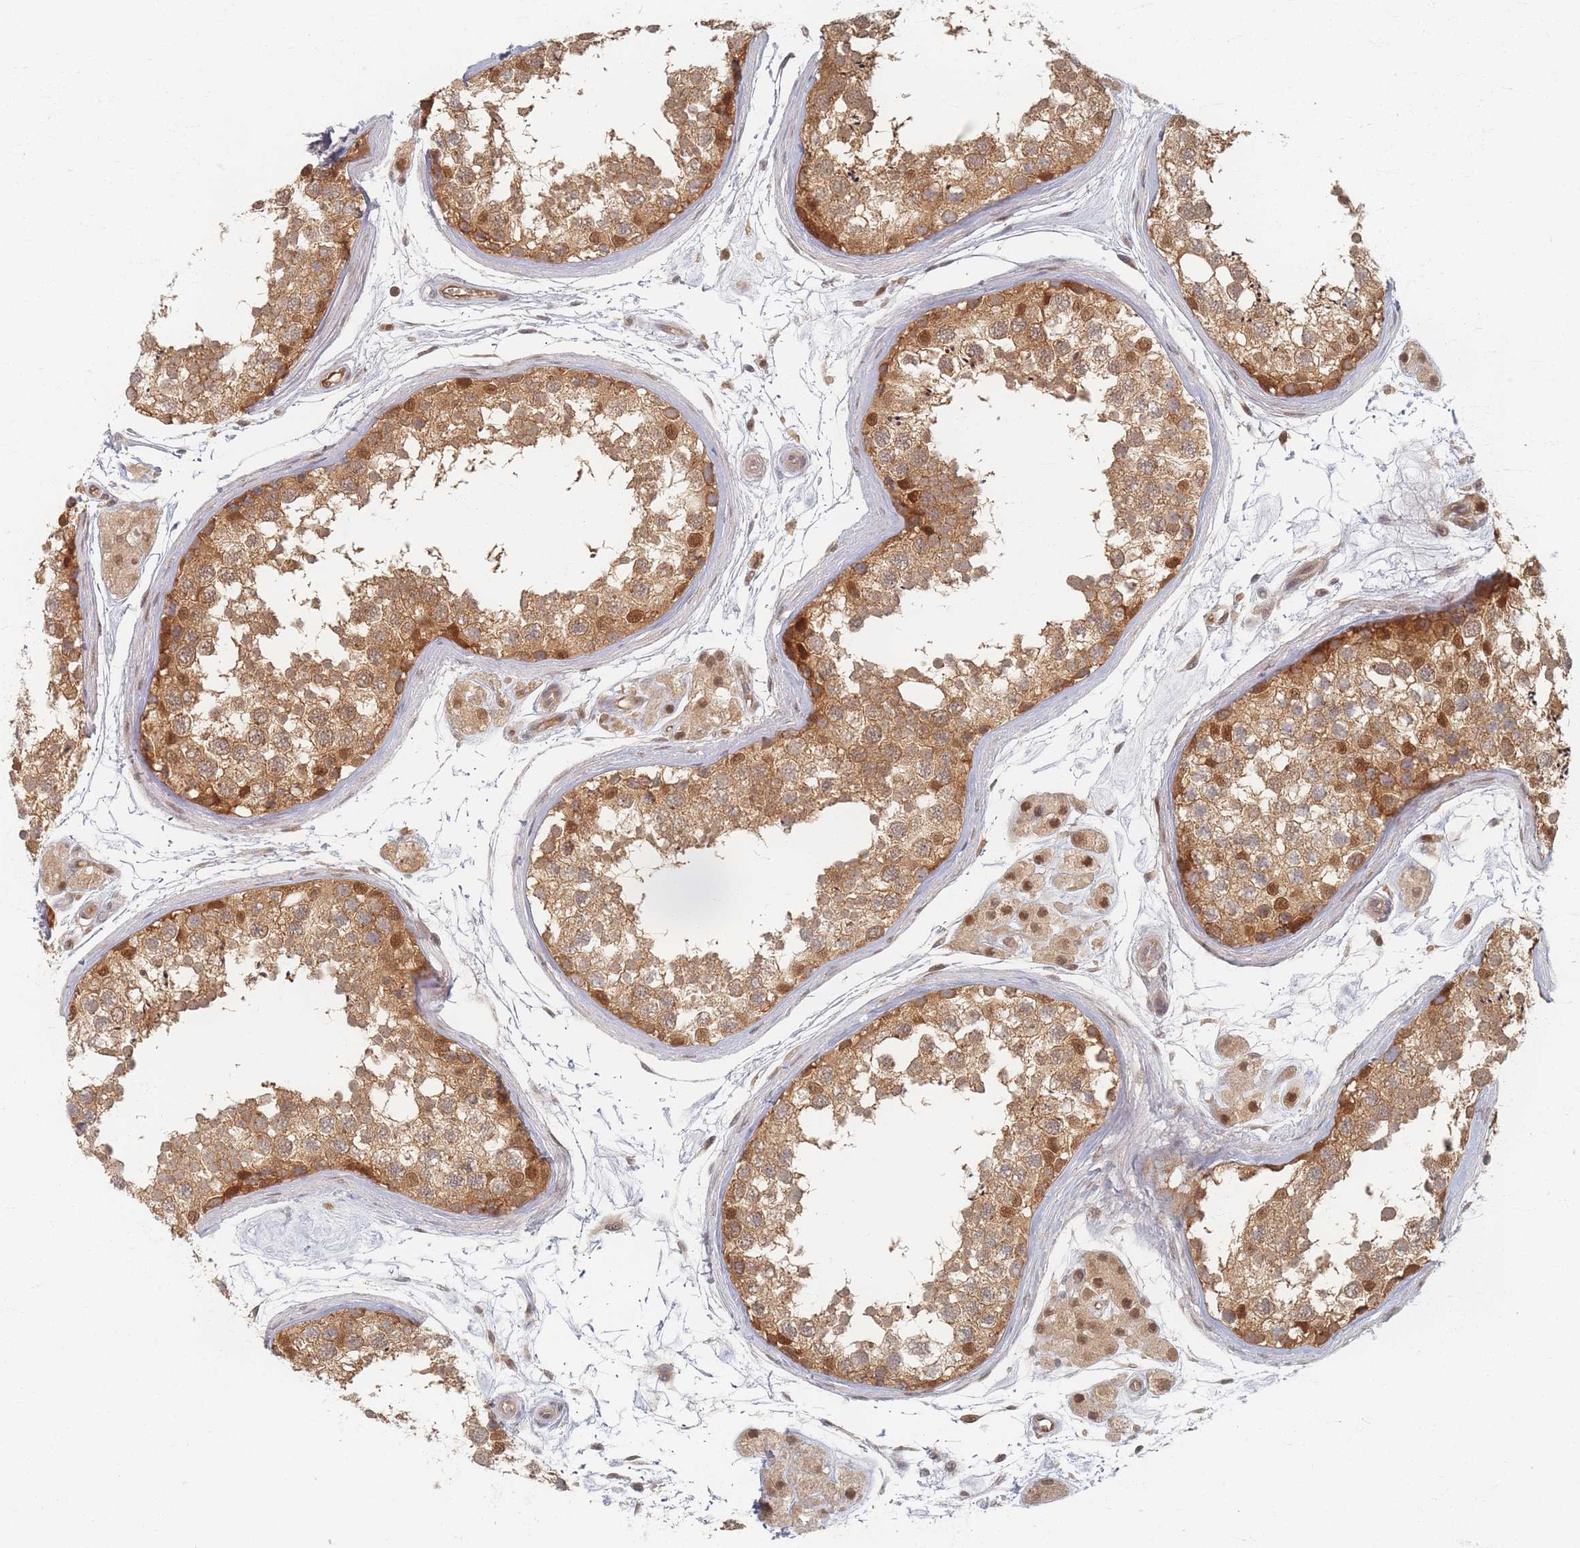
{"staining": {"intensity": "moderate", "quantity": ">75%", "location": "cytoplasmic/membranous,nuclear"}, "tissue": "testis", "cell_type": "Cells in seminiferous ducts", "image_type": "normal", "snomed": [{"axis": "morphology", "description": "Normal tissue, NOS"}, {"axis": "topography", "description": "Testis"}], "caption": "Immunohistochemical staining of benign human testis shows >75% levels of moderate cytoplasmic/membranous,nuclear protein staining in about >75% of cells in seminiferous ducts. The staining is performed using DAB (3,3'-diaminobenzidine) brown chromogen to label protein expression. The nuclei are counter-stained blue using hematoxylin.", "gene": "PSMD9", "patient": {"sex": "male", "age": 56}}